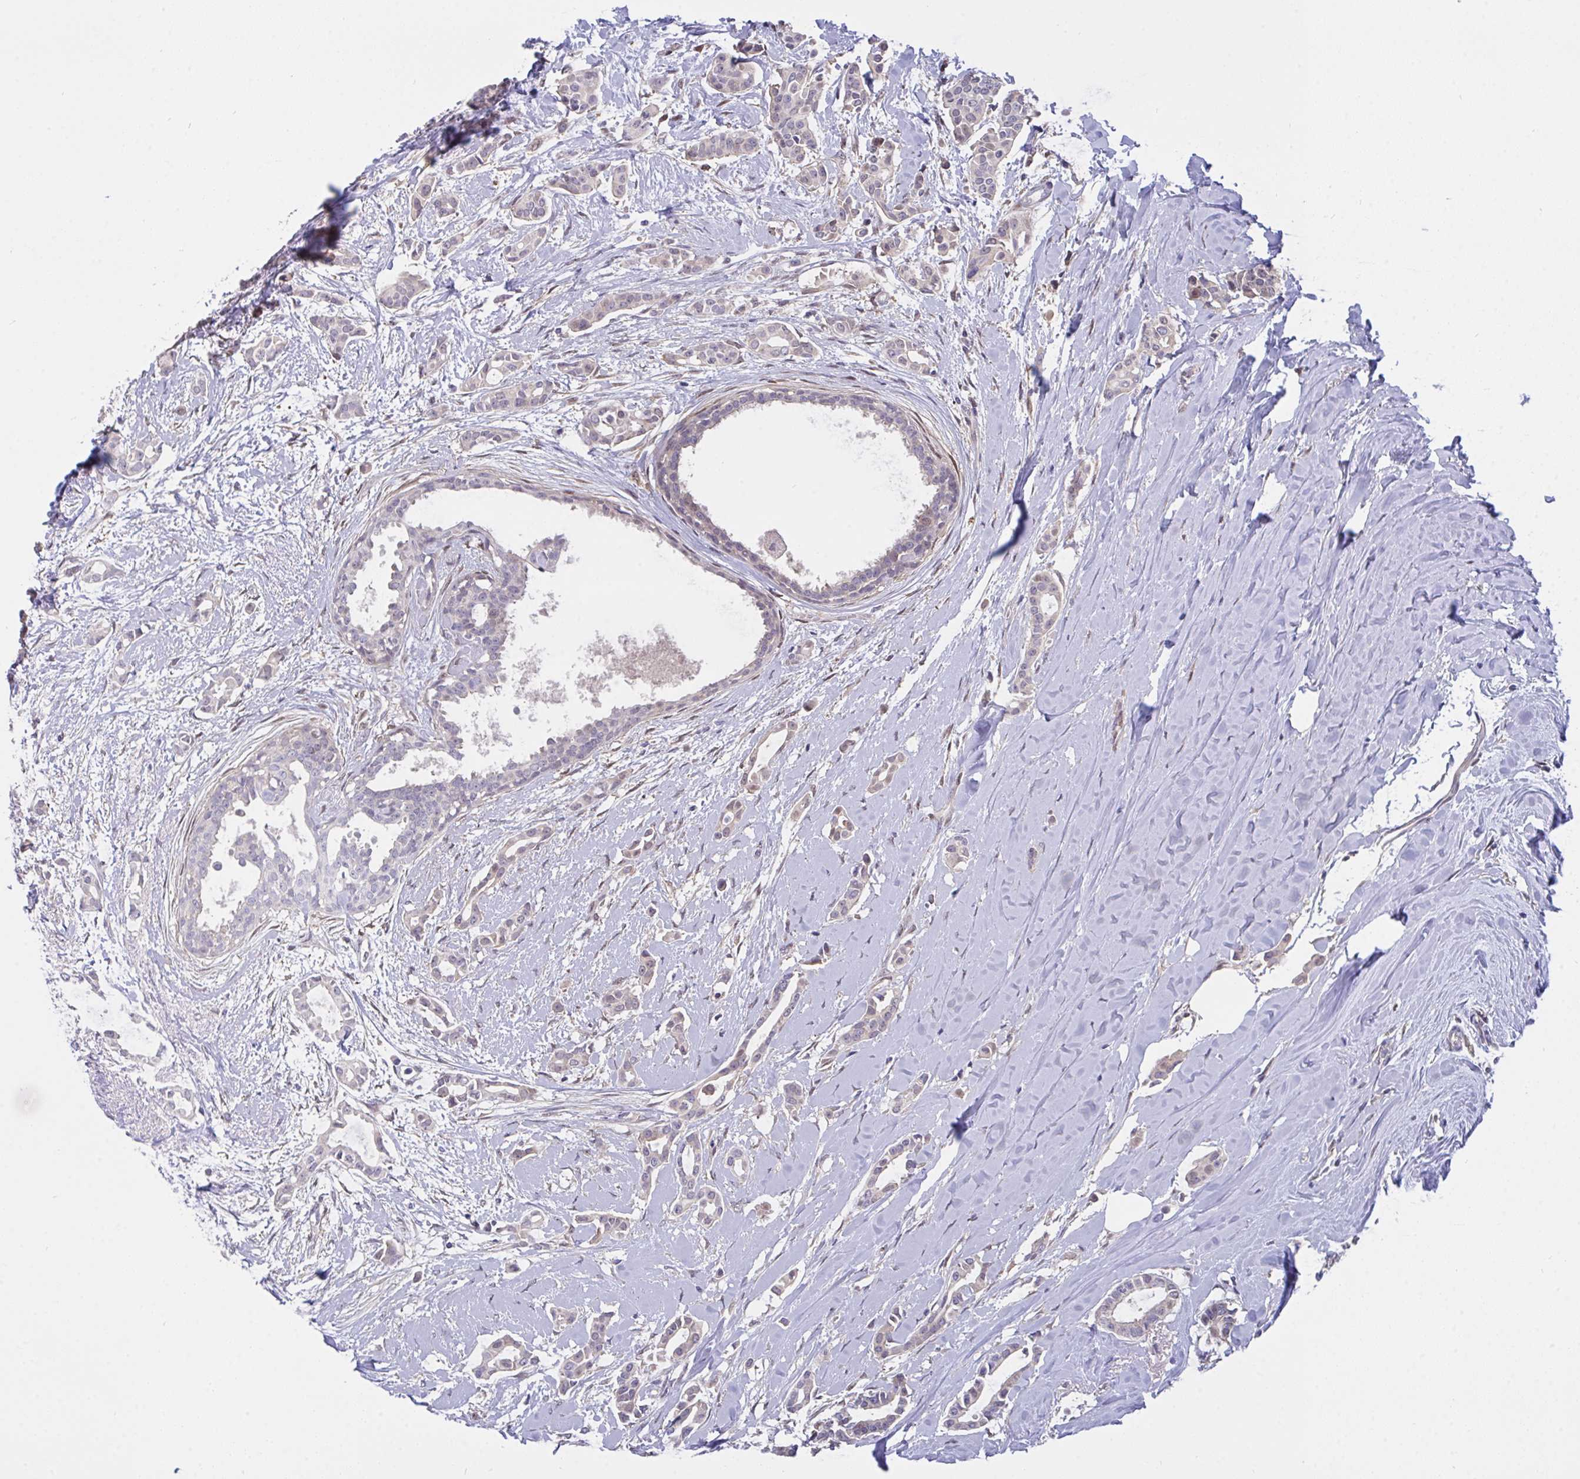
{"staining": {"intensity": "weak", "quantity": "<25%", "location": "cytoplasmic/membranous"}, "tissue": "breast cancer", "cell_type": "Tumor cells", "image_type": "cancer", "snomed": [{"axis": "morphology", "description": "Duct carcinoma"}, {"axis": "topography", "description": "Breast"}], "caption": "A high-resolution photomicrograph shows immunohistochemistry (IHC) staining of infiltrating ductal carcinoma (breast), which exhibits no significant staining in tumor cells.", "gene": "L3HYPDH", "patient": {"sex": "female", "age": 64}}